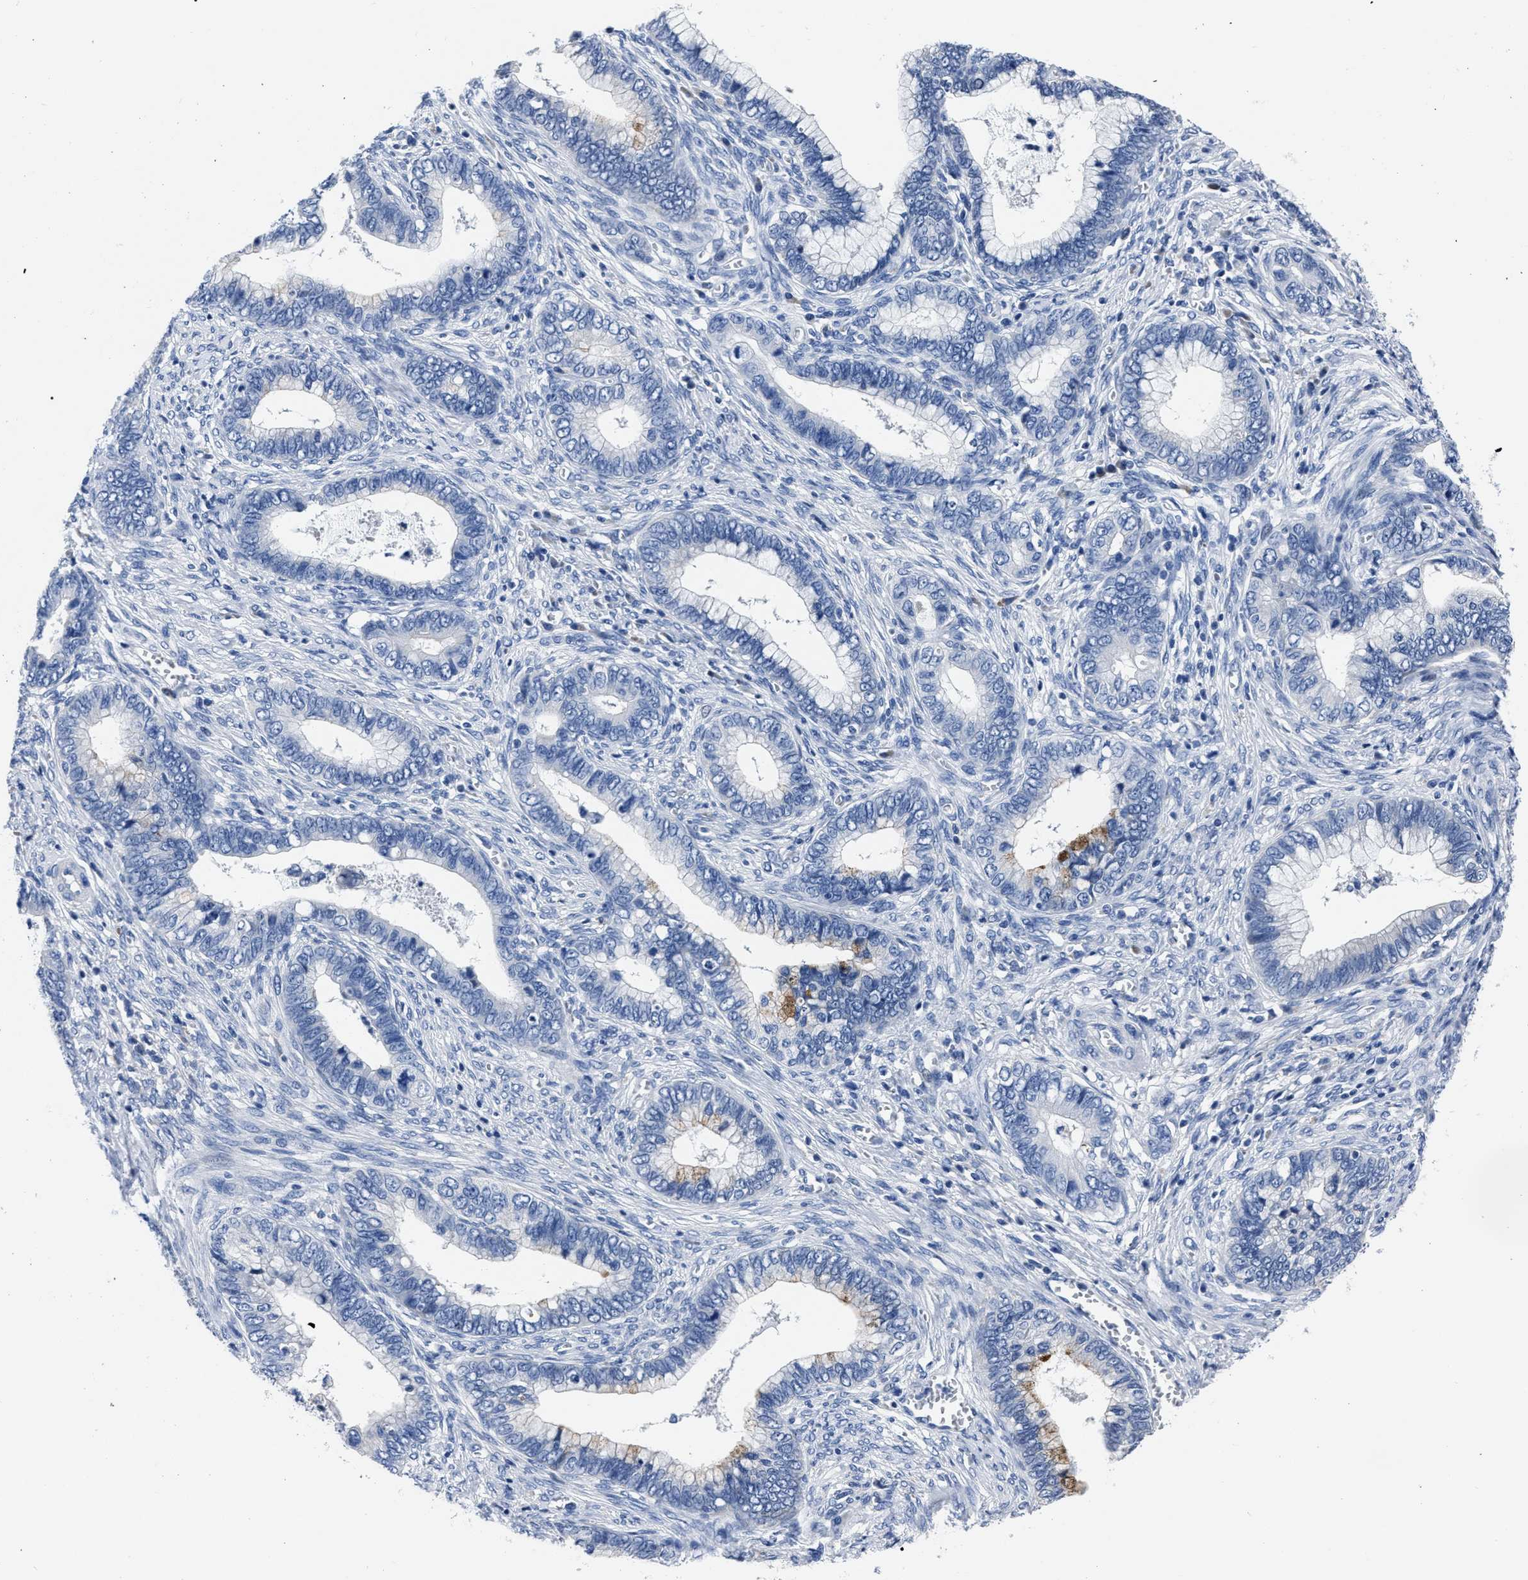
{"staining": {"intensity": "moderate", "quantity": "<25%", "location": "cytoplasmic/membranous"}, "tissue": "cervical cancer", "cell_type": "Tumor cells", "image_type": "cancer", "snomed": [{"axis": "morphology", "description": "Adenocarcinoma, NOS"}, {"axis": "topography", "description": "Cervix"}], "caption": "Immunohistochemistry (IHC) (DAB (3,3'-diaminobenzidine)) staining of cervical adenocarcinoma reveals moderate cytoplasmic/membranous protein expression in about <25% of tumor cells.", "gene": "MOV10L1", "patient": {"sex": "female", "age": 44}}